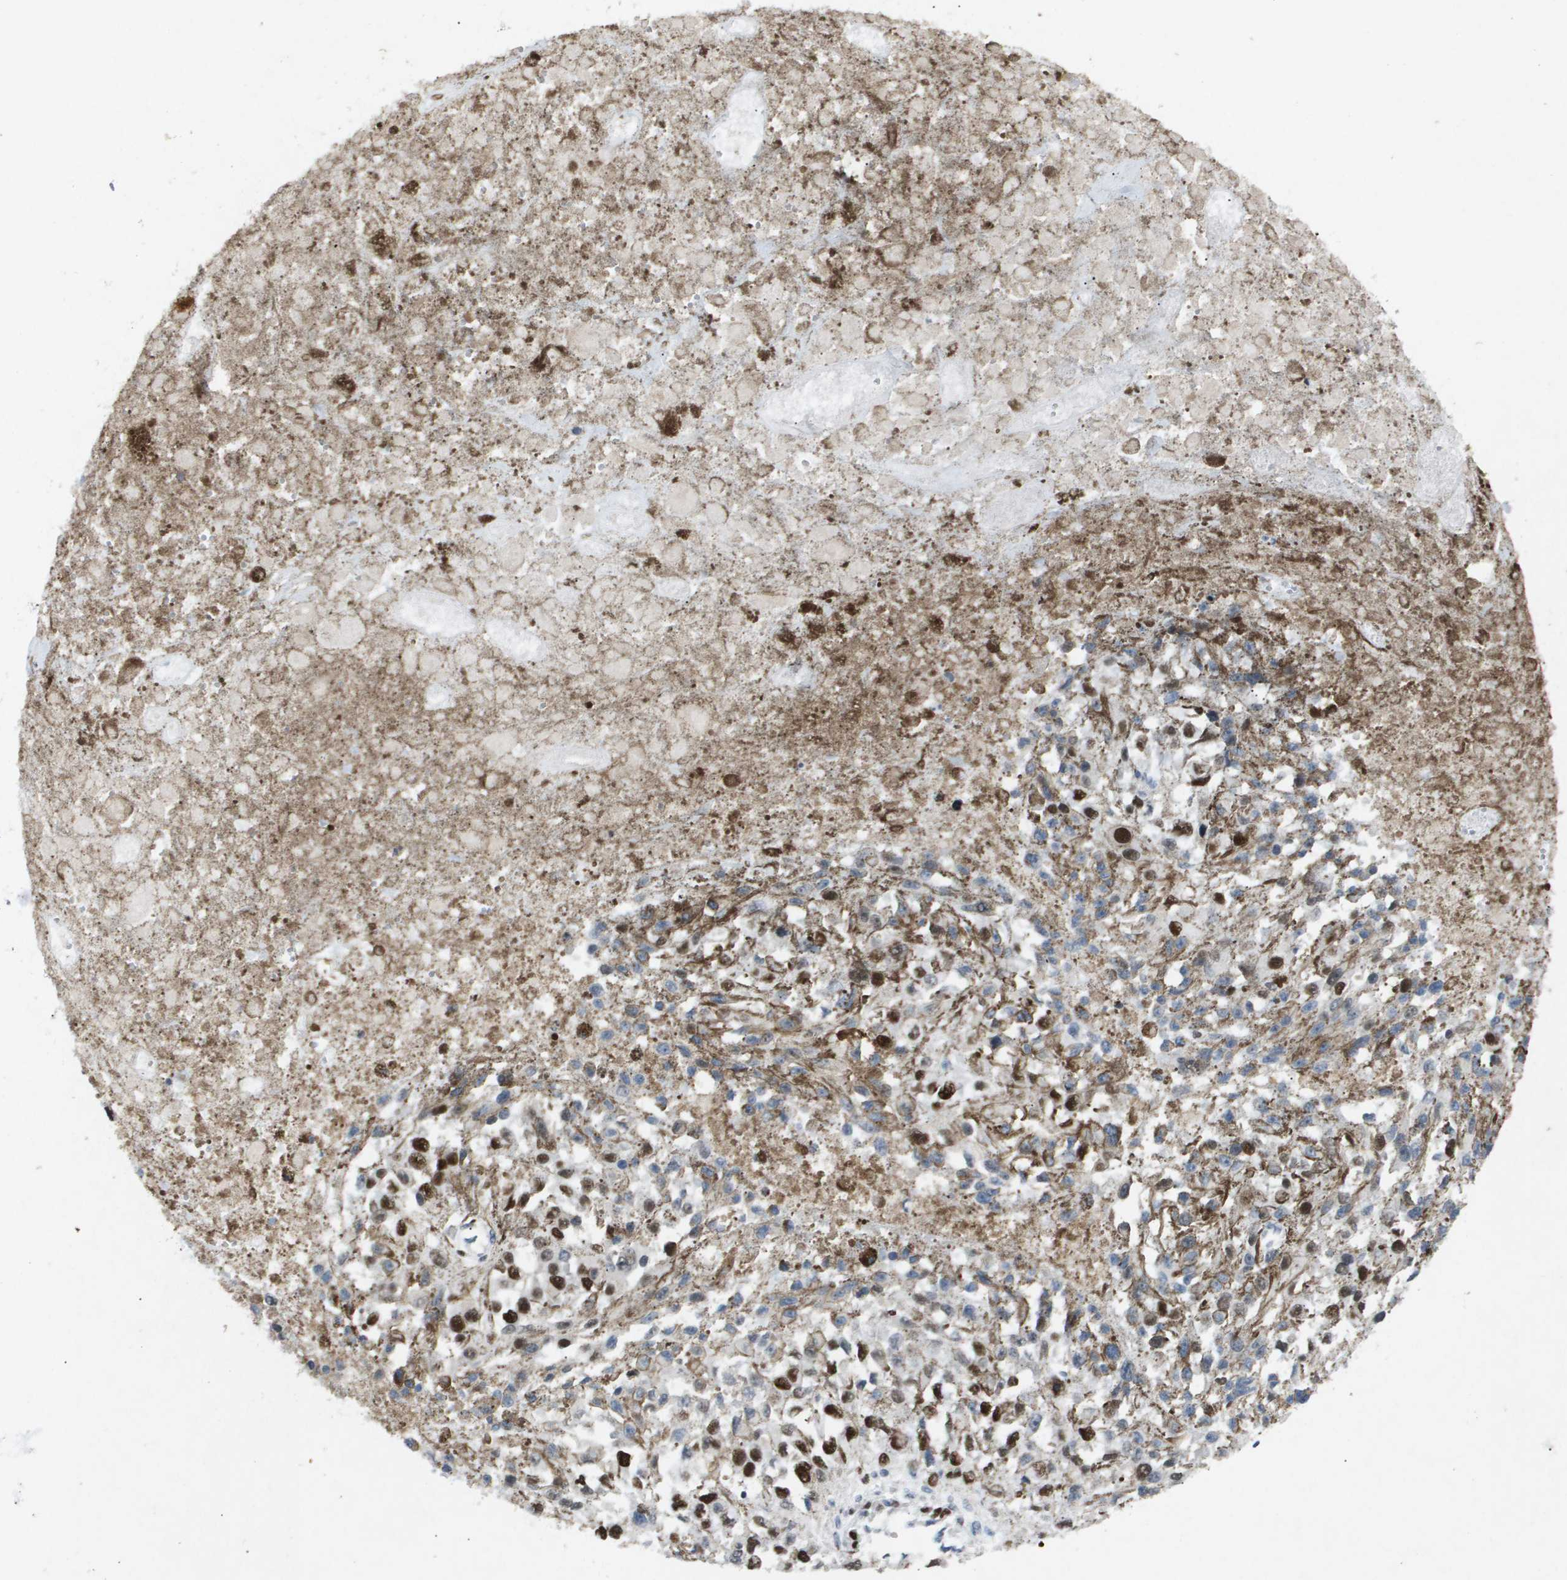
{"staining": {"intensity": "strong", "quantity": "<25%", "location": "nuclear"}, "tissue": "melanoma", "cell_type": "Tumor cells", "image_type": "cancer", "snomed": [{"axis": "morphology", "description": "Malignant melanoma, Metastatic site"}, {"axis": "topography", "description": "Lymph node"}], "caption": "Immunohistochemistry of melanoma displays medium levels of strong nuclear expression in about <25% of tumor cells.", "gene": "ANAPC2", "patient": {"sex": "male", "age": 59}}